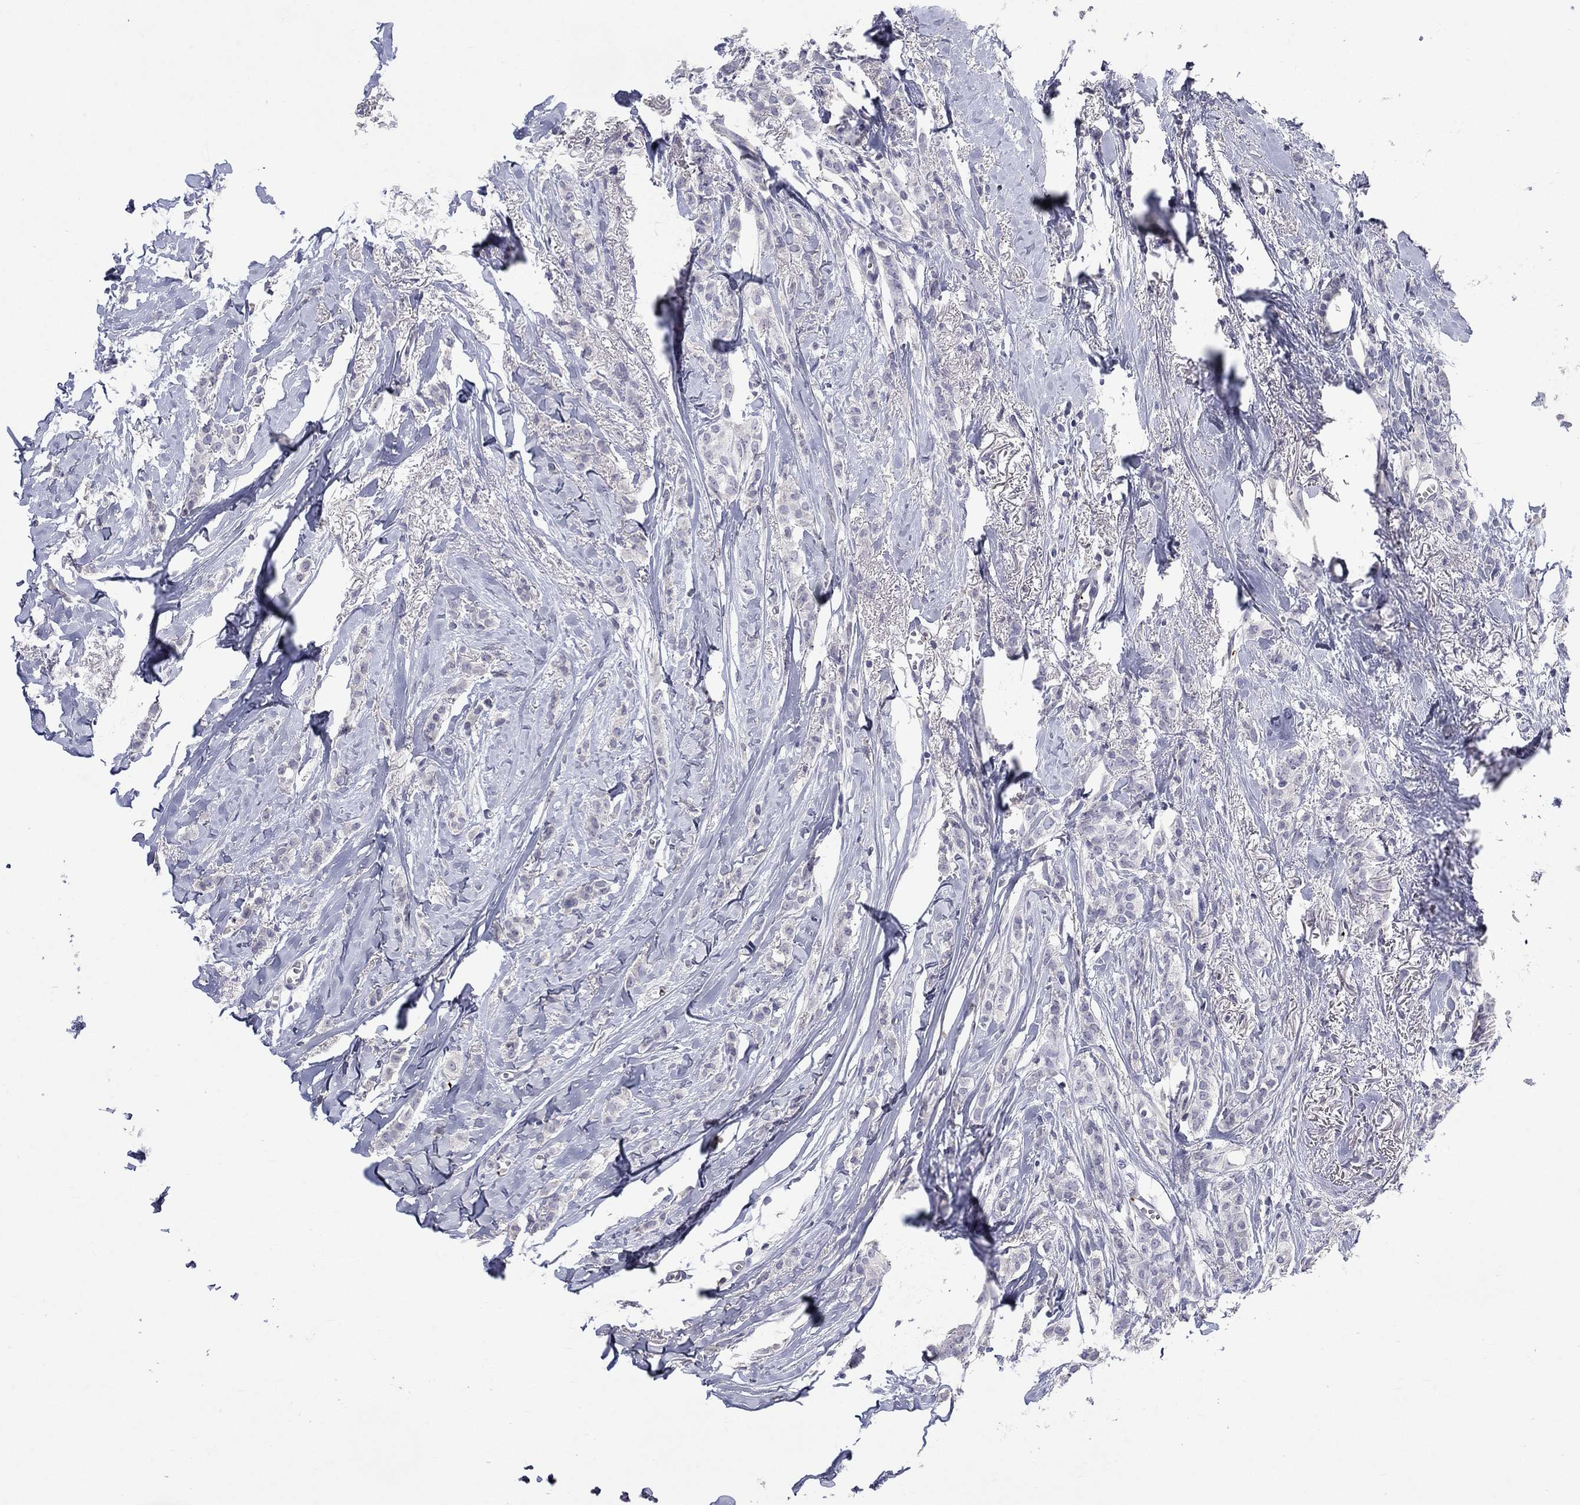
{"staining": {"intensity": "negative", "quantity": "none", "location": "none"}, "tissue": "breast cancer", "cell_type": "Tumor cells", "image_type": "cancer", "snomed": [{"axis": "morphology", "description": "Duct carcinoma"}, {"axis": "topography", "description": "Breast"}], "caption": "The histopathology image reveals no significant expression in tumor cells of breast invasive ductal carcinoma.", "gene": "PLEK", "patient": {"sex": "female", "age": 85}}